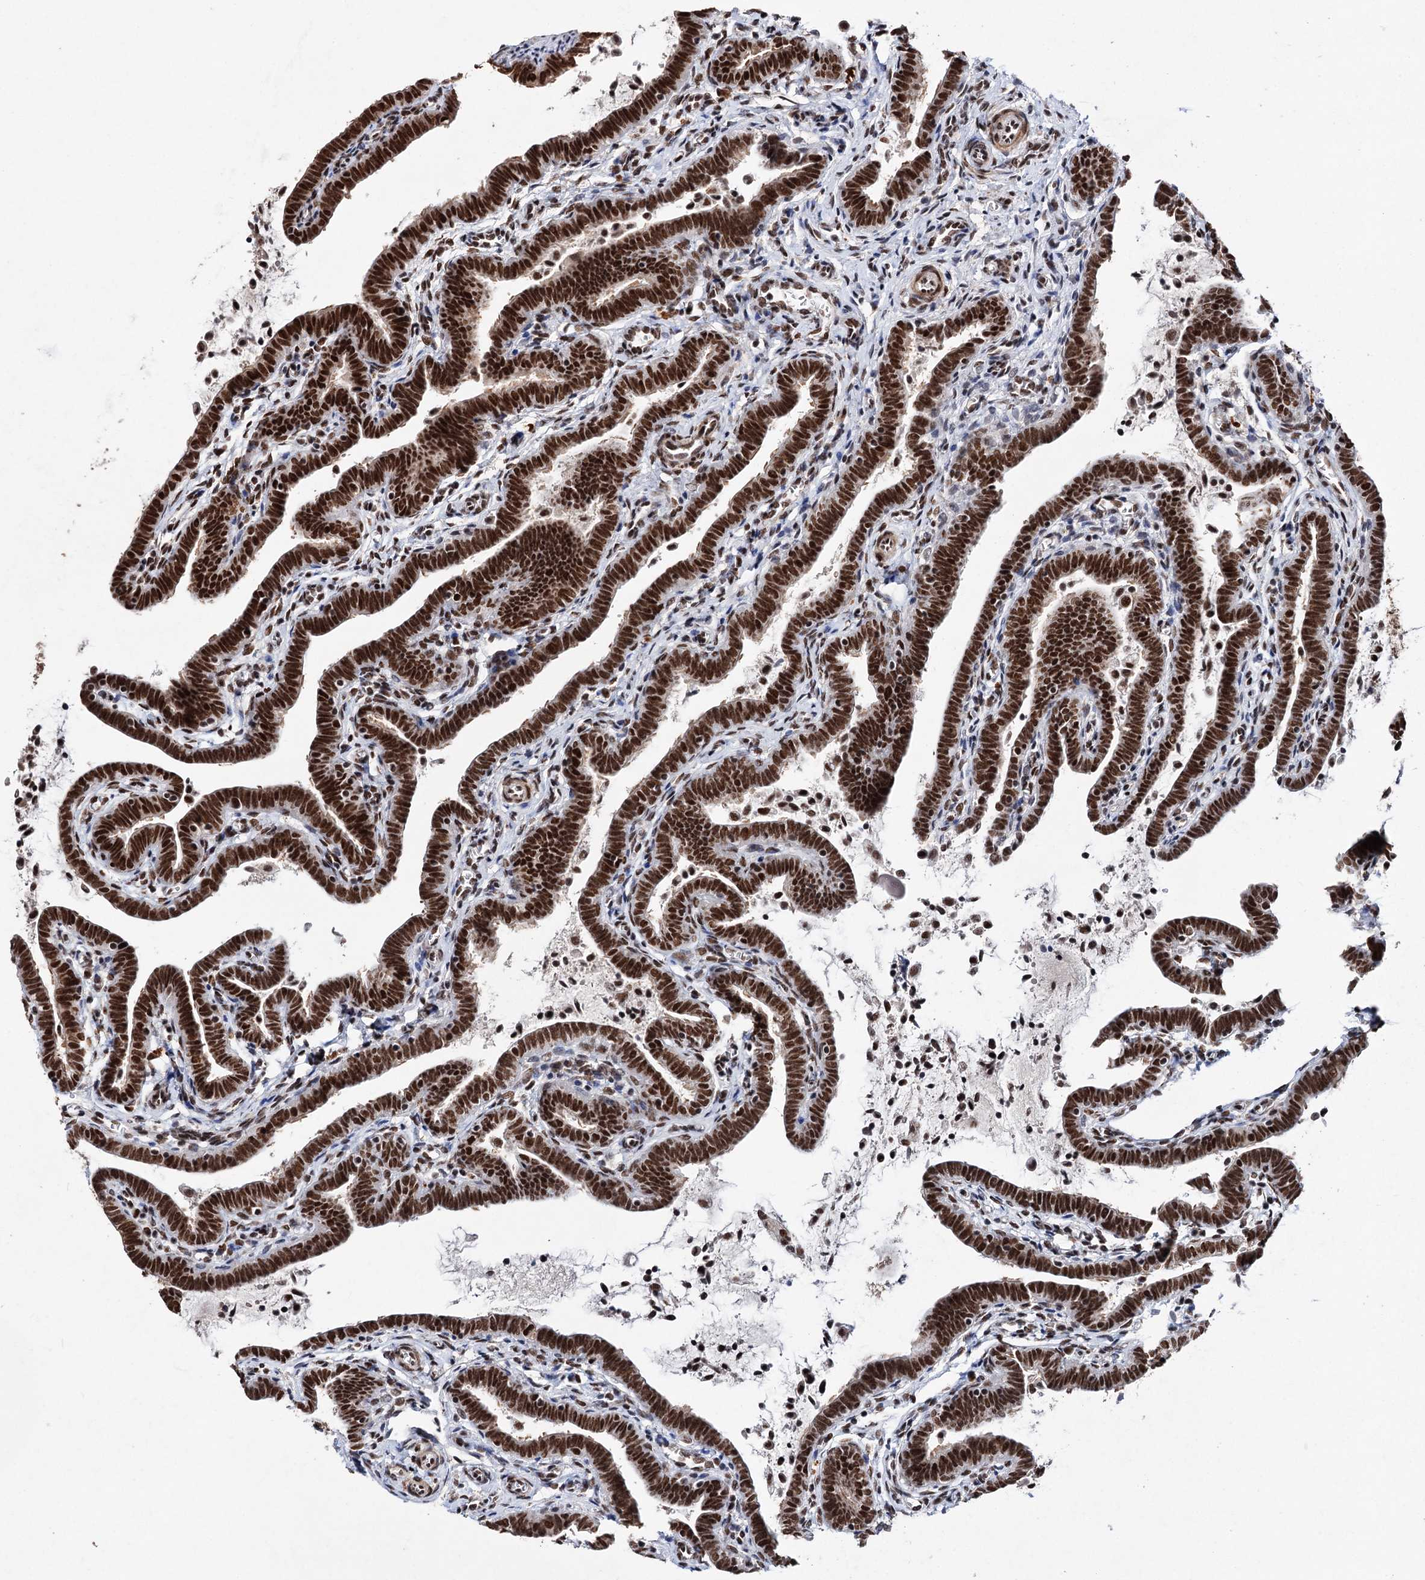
{"staining": {"intensity": "strong", "quantity": ">75%", "location": "nuclear"}, "tissue": "fallopian tube", "cell_type": "Glandular cells", "image_type": "normal", "snomed": [{"axis": "morphology", "description": "Normal tissue, NOS"}, {"axis": "topography", "description": "Fallopian tube"}], "caption": "Glandular cells demonstrate high levels of strong nuclear expression in about >75% of cells in normal fallopian tube.", "gene": "MATR3", "patient": {"sex": "female", "age": 36}}